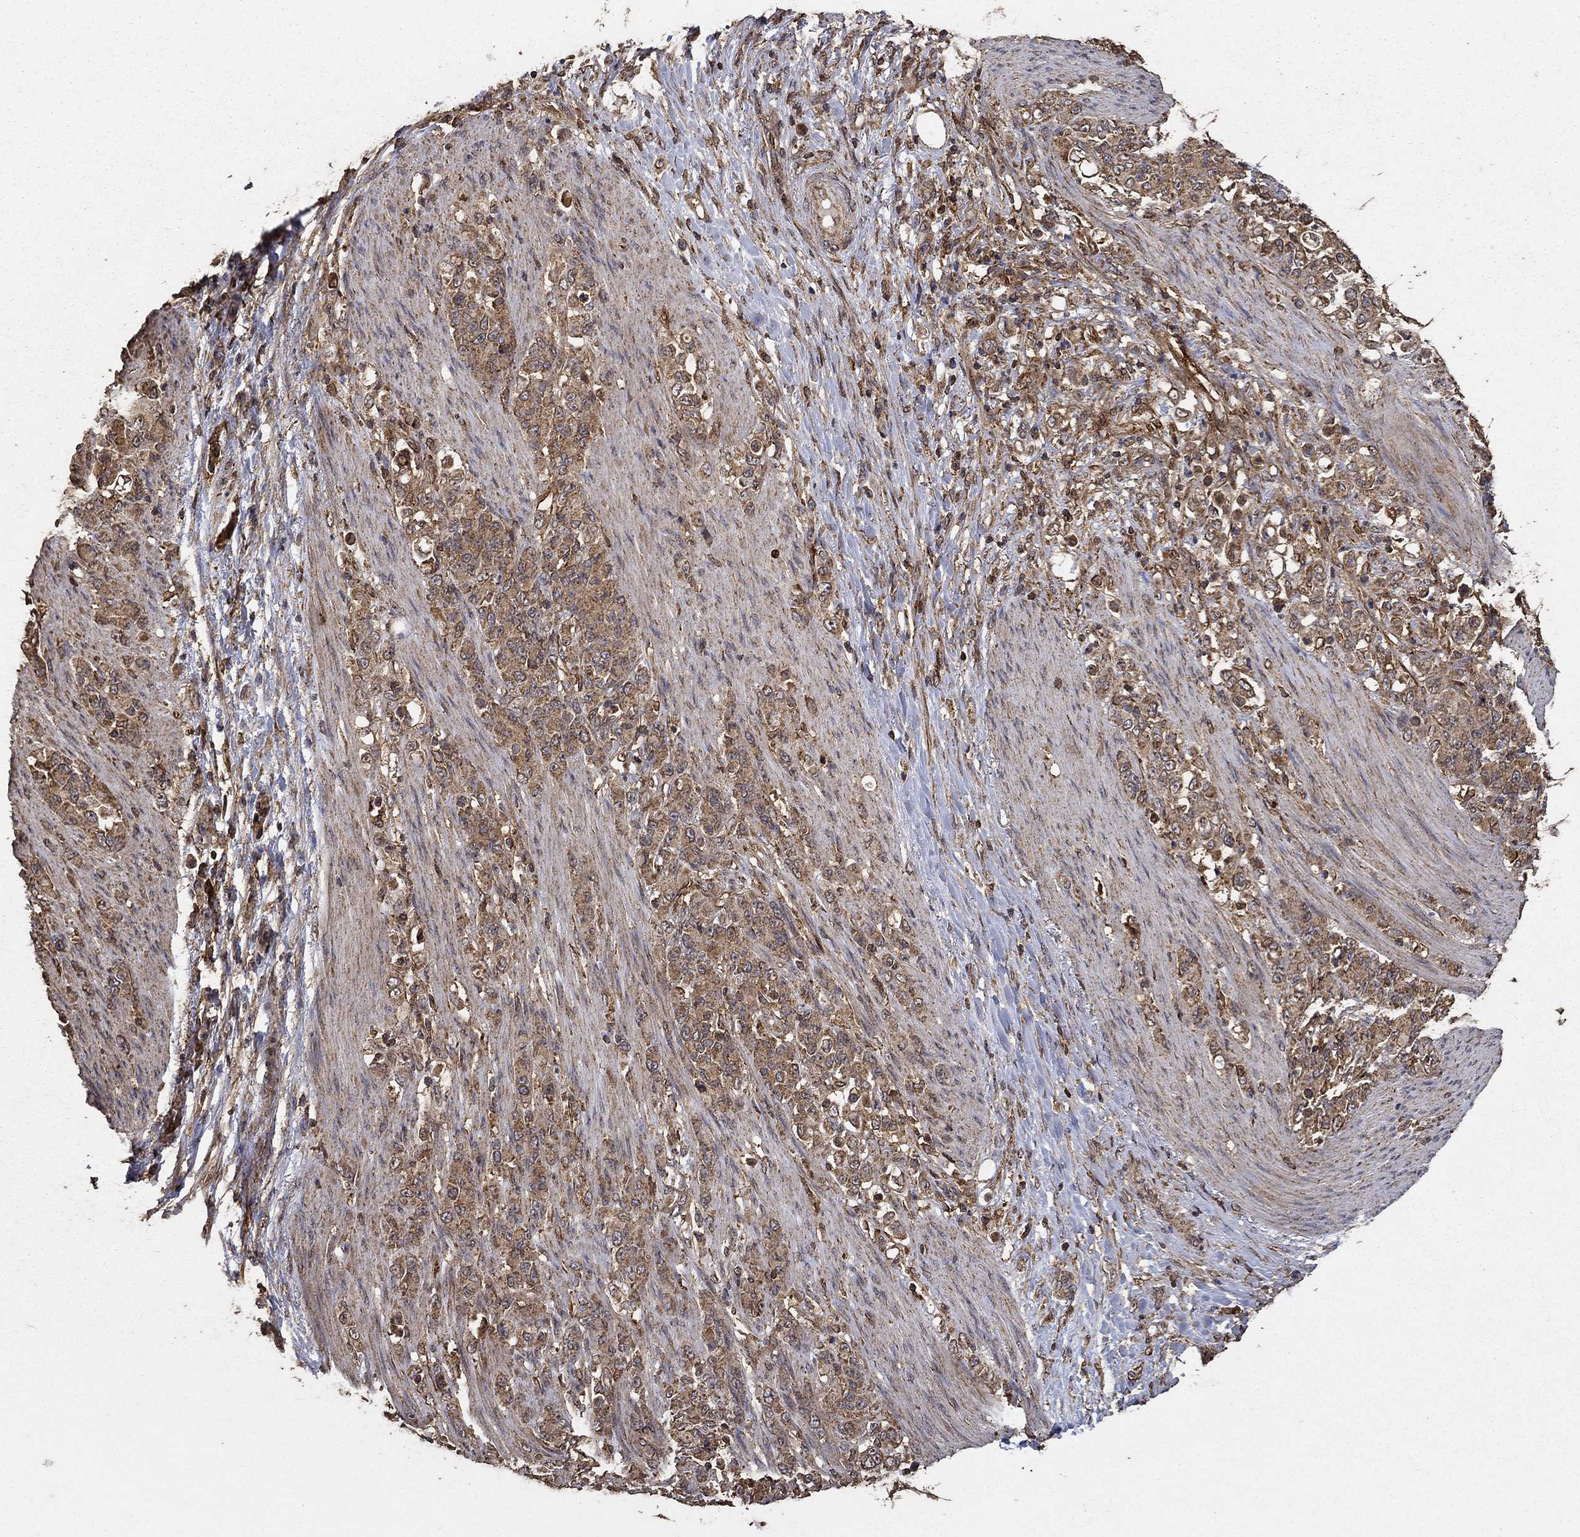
{"staining": {"intensity": "moderate", "quantity": ">75%", "location": "cytoplasmic/membranous"}, "tissue": "stomach cancer", "cell_type": "Tumor cells", "image_type": "cancer", "snomed": [{"axis": "morphology", "description": "Adenocarcinoma, NOS"}, {"axis": "topography", "description": "Stomach"}], "caption": "This histopathology image shows immunohistochemistry (IHC) staining of stomach cancer, with medium moderate cytoplasmic/membranous staining in about >75% of tumor cells.", "gene": "IFRD1", "patient": {"sex": "female", "age": 79}}